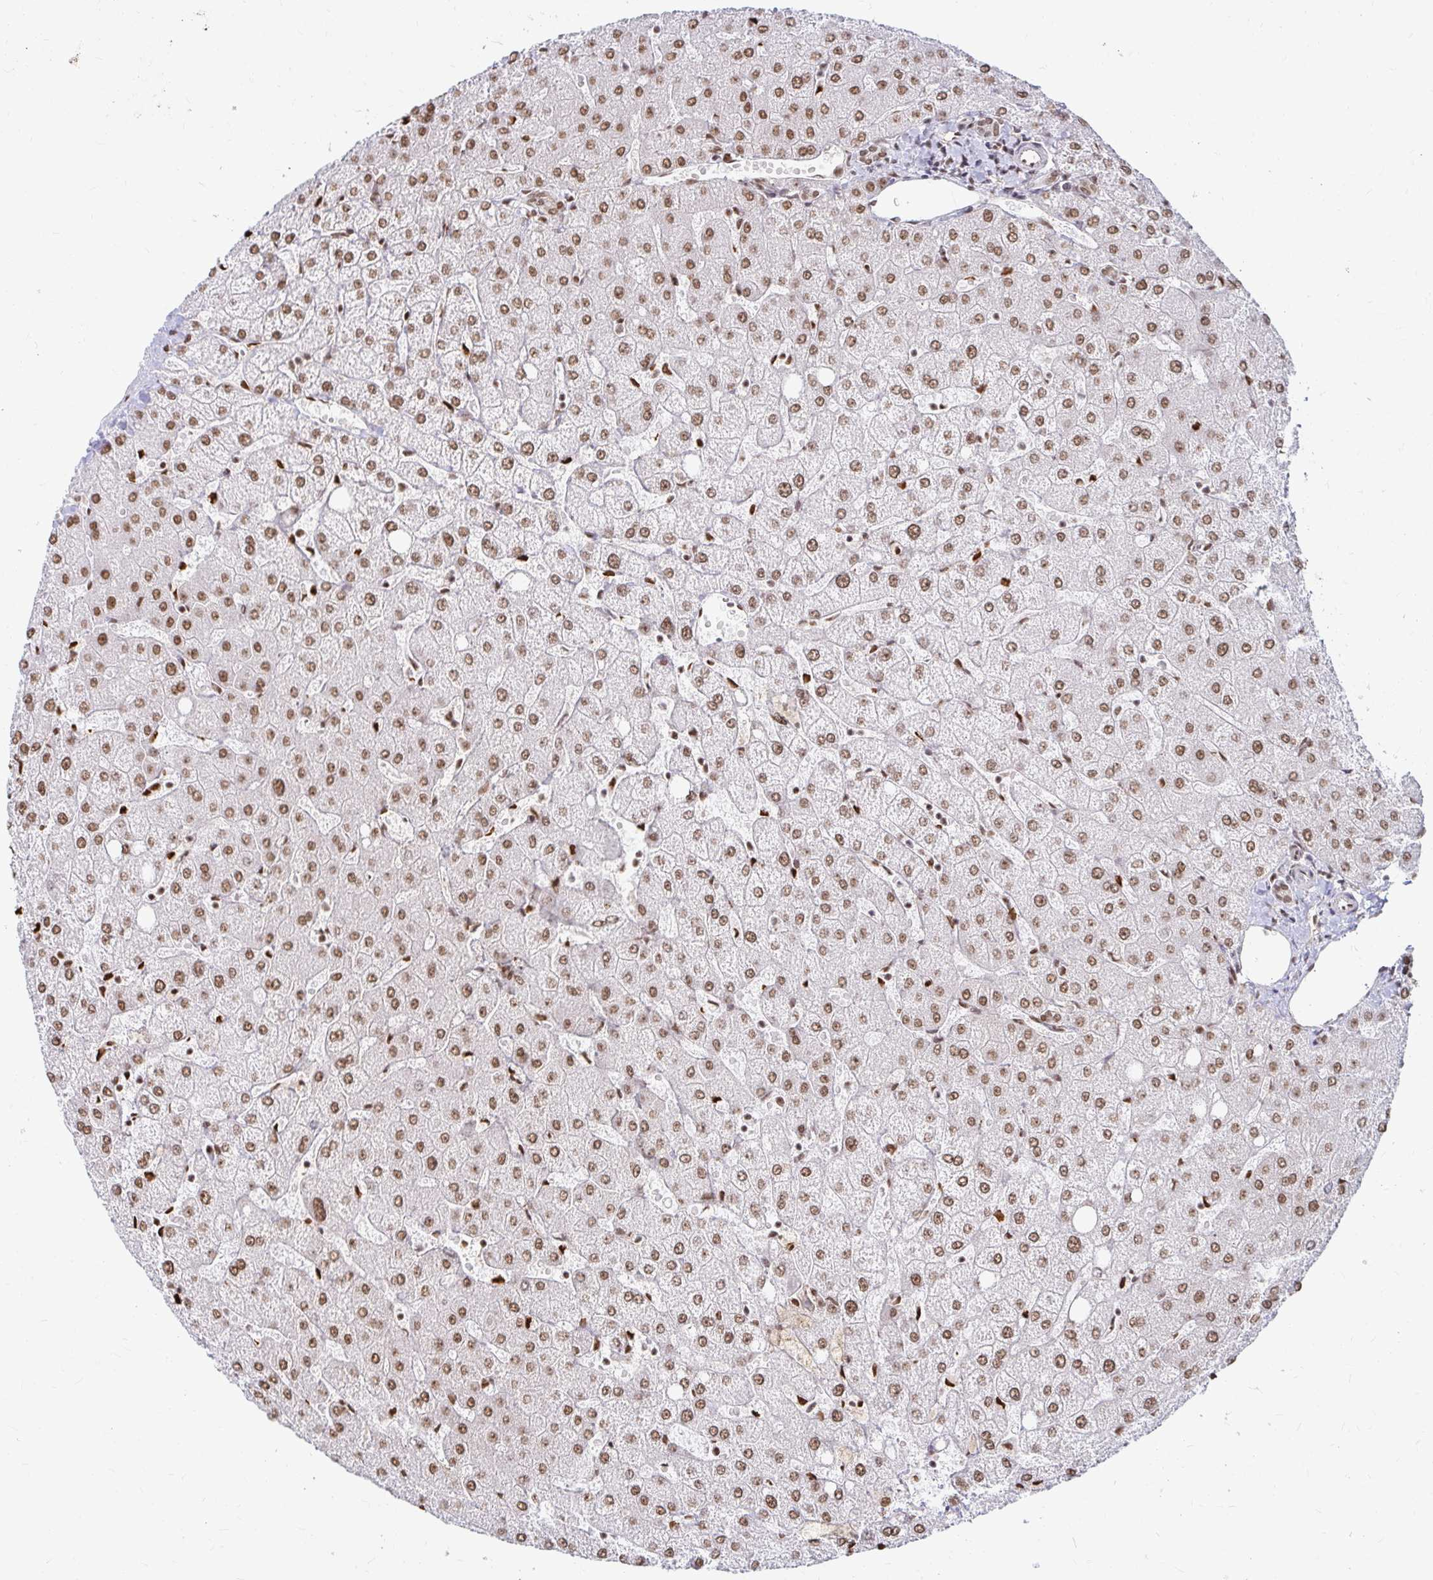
{"staining": {"intensity": "moderate", "quantity": ">75%", "location": "nuclear"}, "tissue": "liver", "cell_type": "Cholangiocytes", "image_type": "normal", "snomed": [{"axis": "morphology", "description": "Normal tissue, NOS"}, {"axis": "topography", "description": "Liver"}], "caption": "DAB immunohistochemical staining of benign liver shows moderate nuclear protein staining in about >75% of cholangiocytes.", "gene": "HNRNPU", "patient": {"sex": "female", "age": 54}}